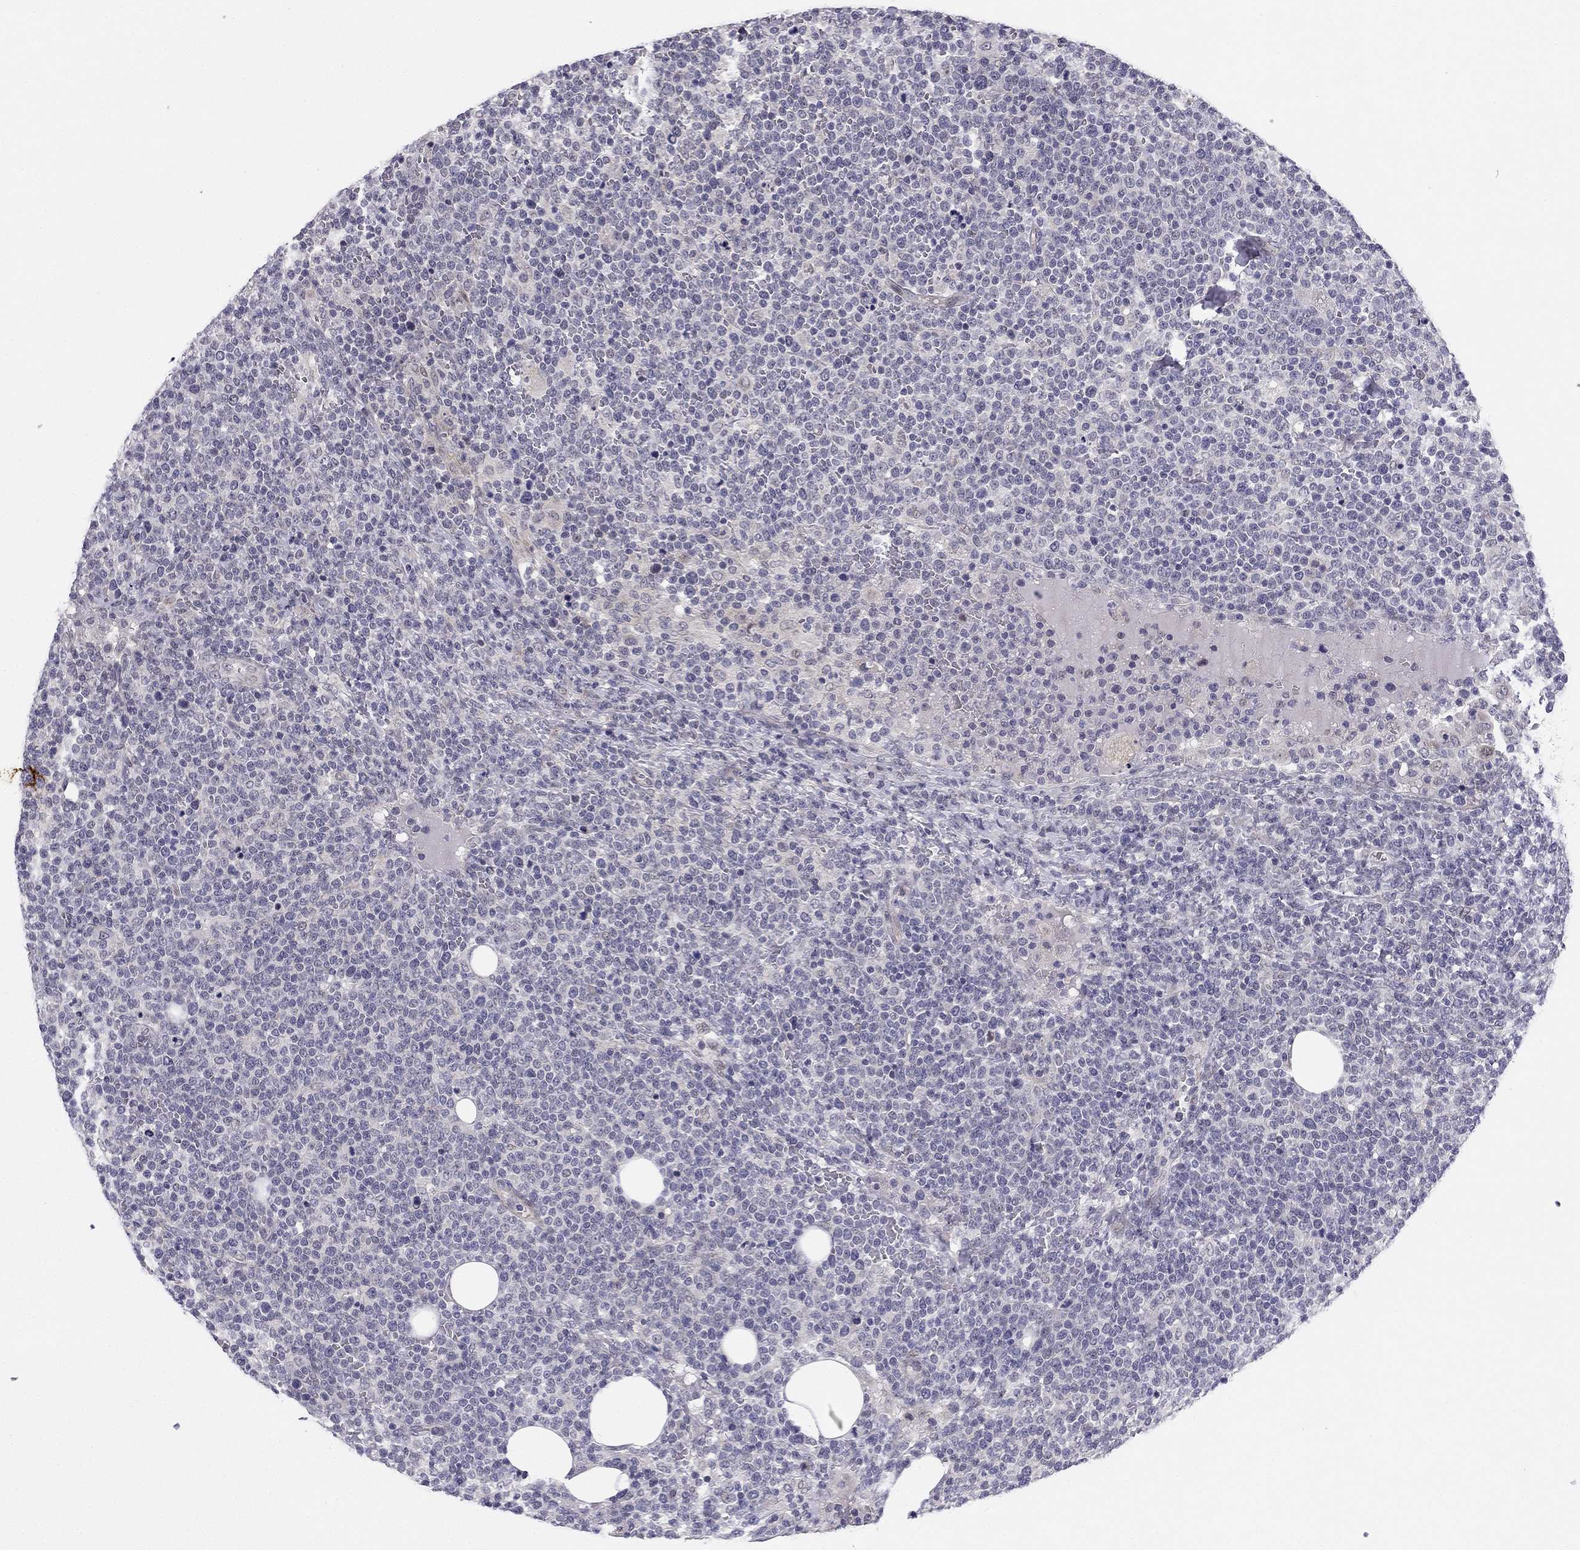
{"staining": {"intensity": "negative", "quantity": "none", "location": "none"}, "tissue": "lymphoma", "cell_type": "Tumor cells", "image_type": "cancer", "snomed": [{"axis": "morphology", "description": "Malignant lymphoma, non-Hodgkin's type, High grade"}, {"axis": "topography", "description": "Lymph node"}], "caption": "An immunohistochemistry (IHC) micrograph of lymphoma is shown. There is no staining in tumor cells of lymphoma. Brightfield microscopy of immunohistochemistry (IHC) stained with DAB (brown) and hematoxylin (blue), captured at high magnification.", "gene": "CHST8", "patient": {"sex": "male", "age": 61}}